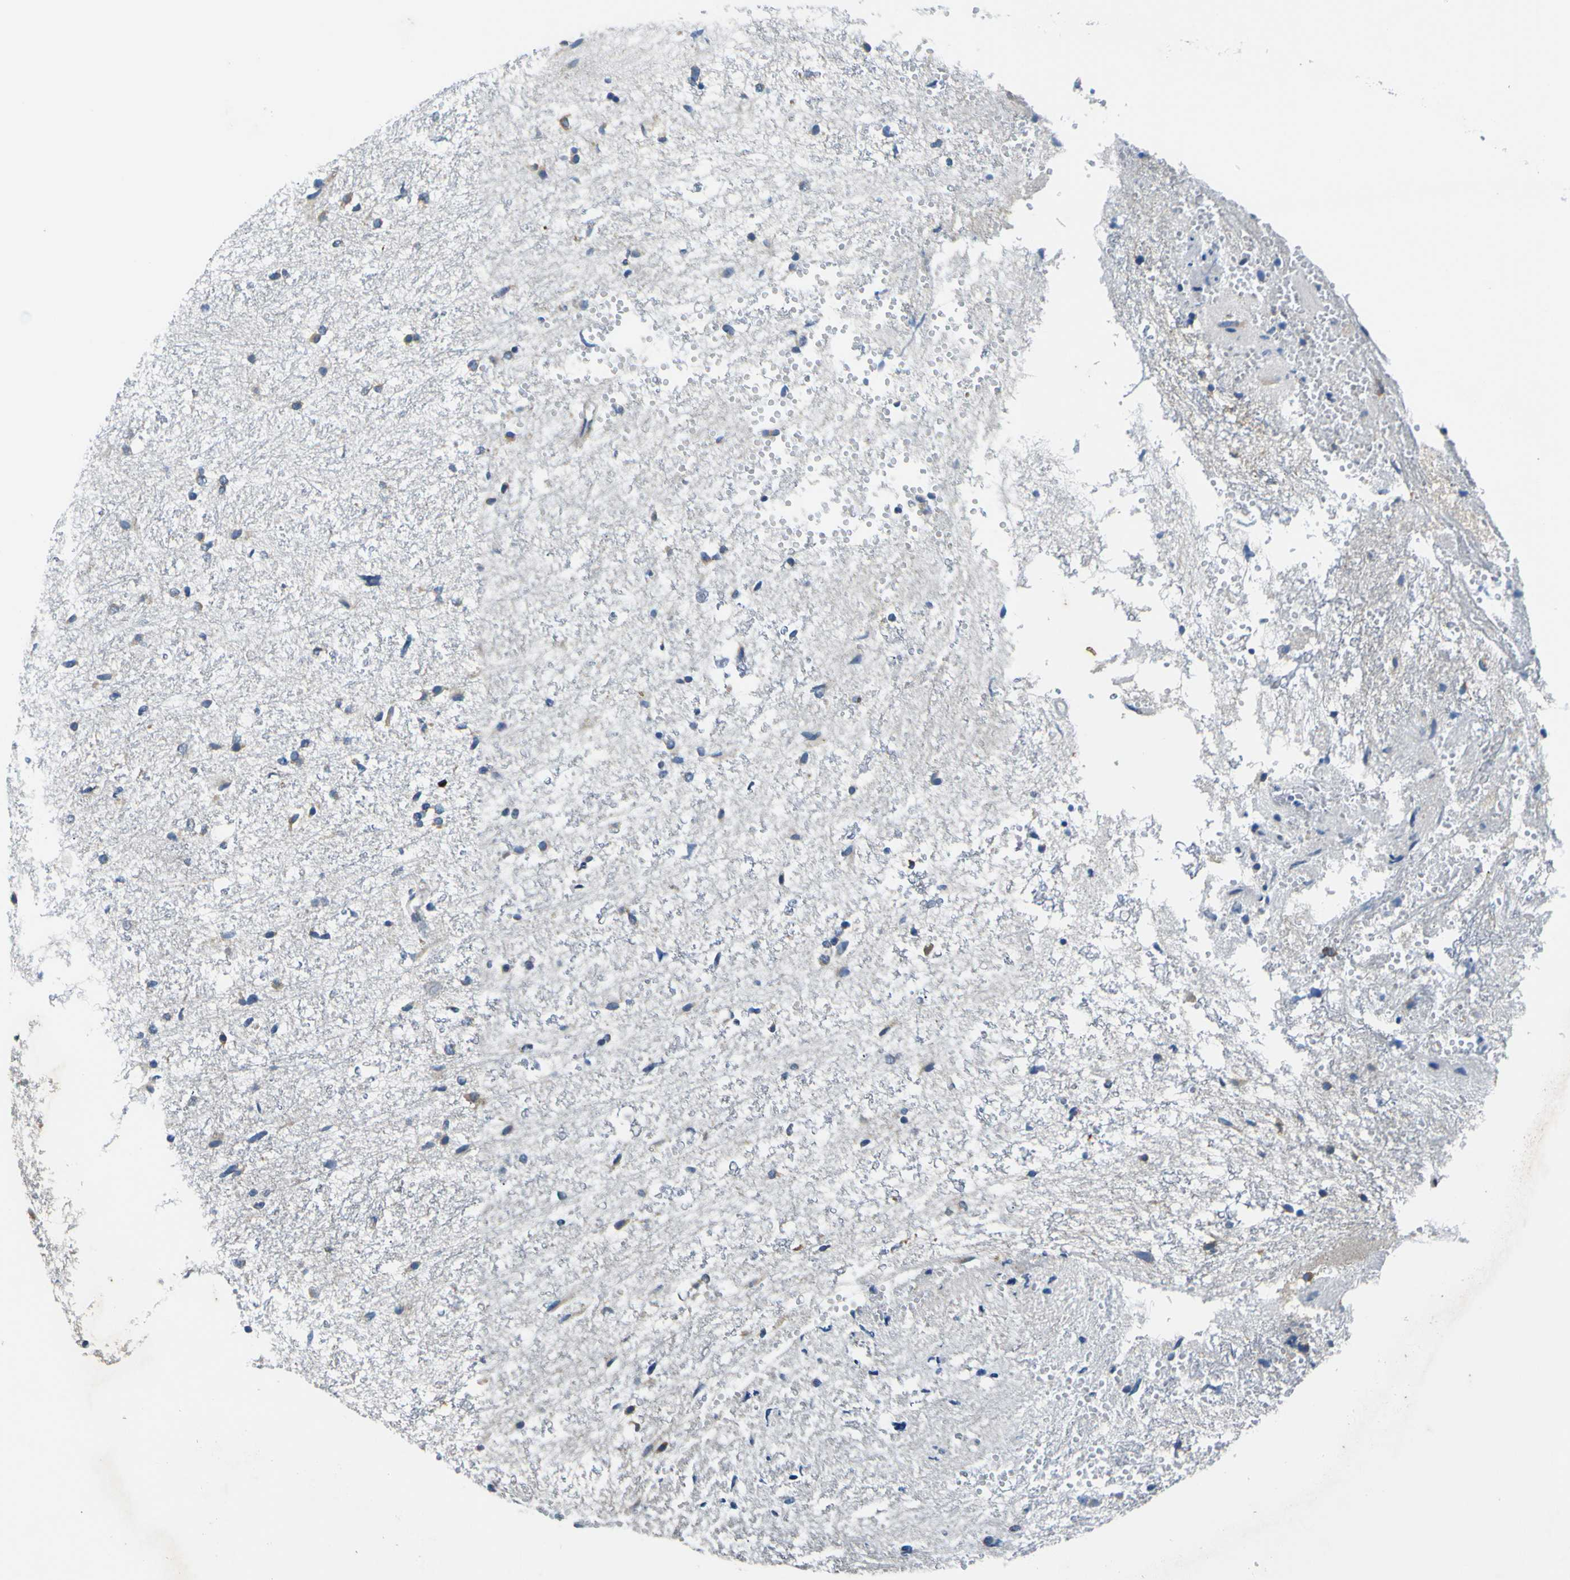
{"staining": {"intensity": "weak", "quantity": "25%-75%", "location": "cytoplasmic/membranous"}, "tissue": "glioma", "cell_type": "Tumor cells", "image_type": "cancer", "snomed": [{"axis": "morphology", "description": "Glioma, malignant, High grade"}, {"axis": "topography", "description": "Brain"}], "caption": "Human glioma stained for a protein (brown) shows weak cytoplasmic/membranous positive positivity in approximately 25%-75% of tumor cells.", "gene": "RPSA", "patient": {"sex": "female", "age": 59}}